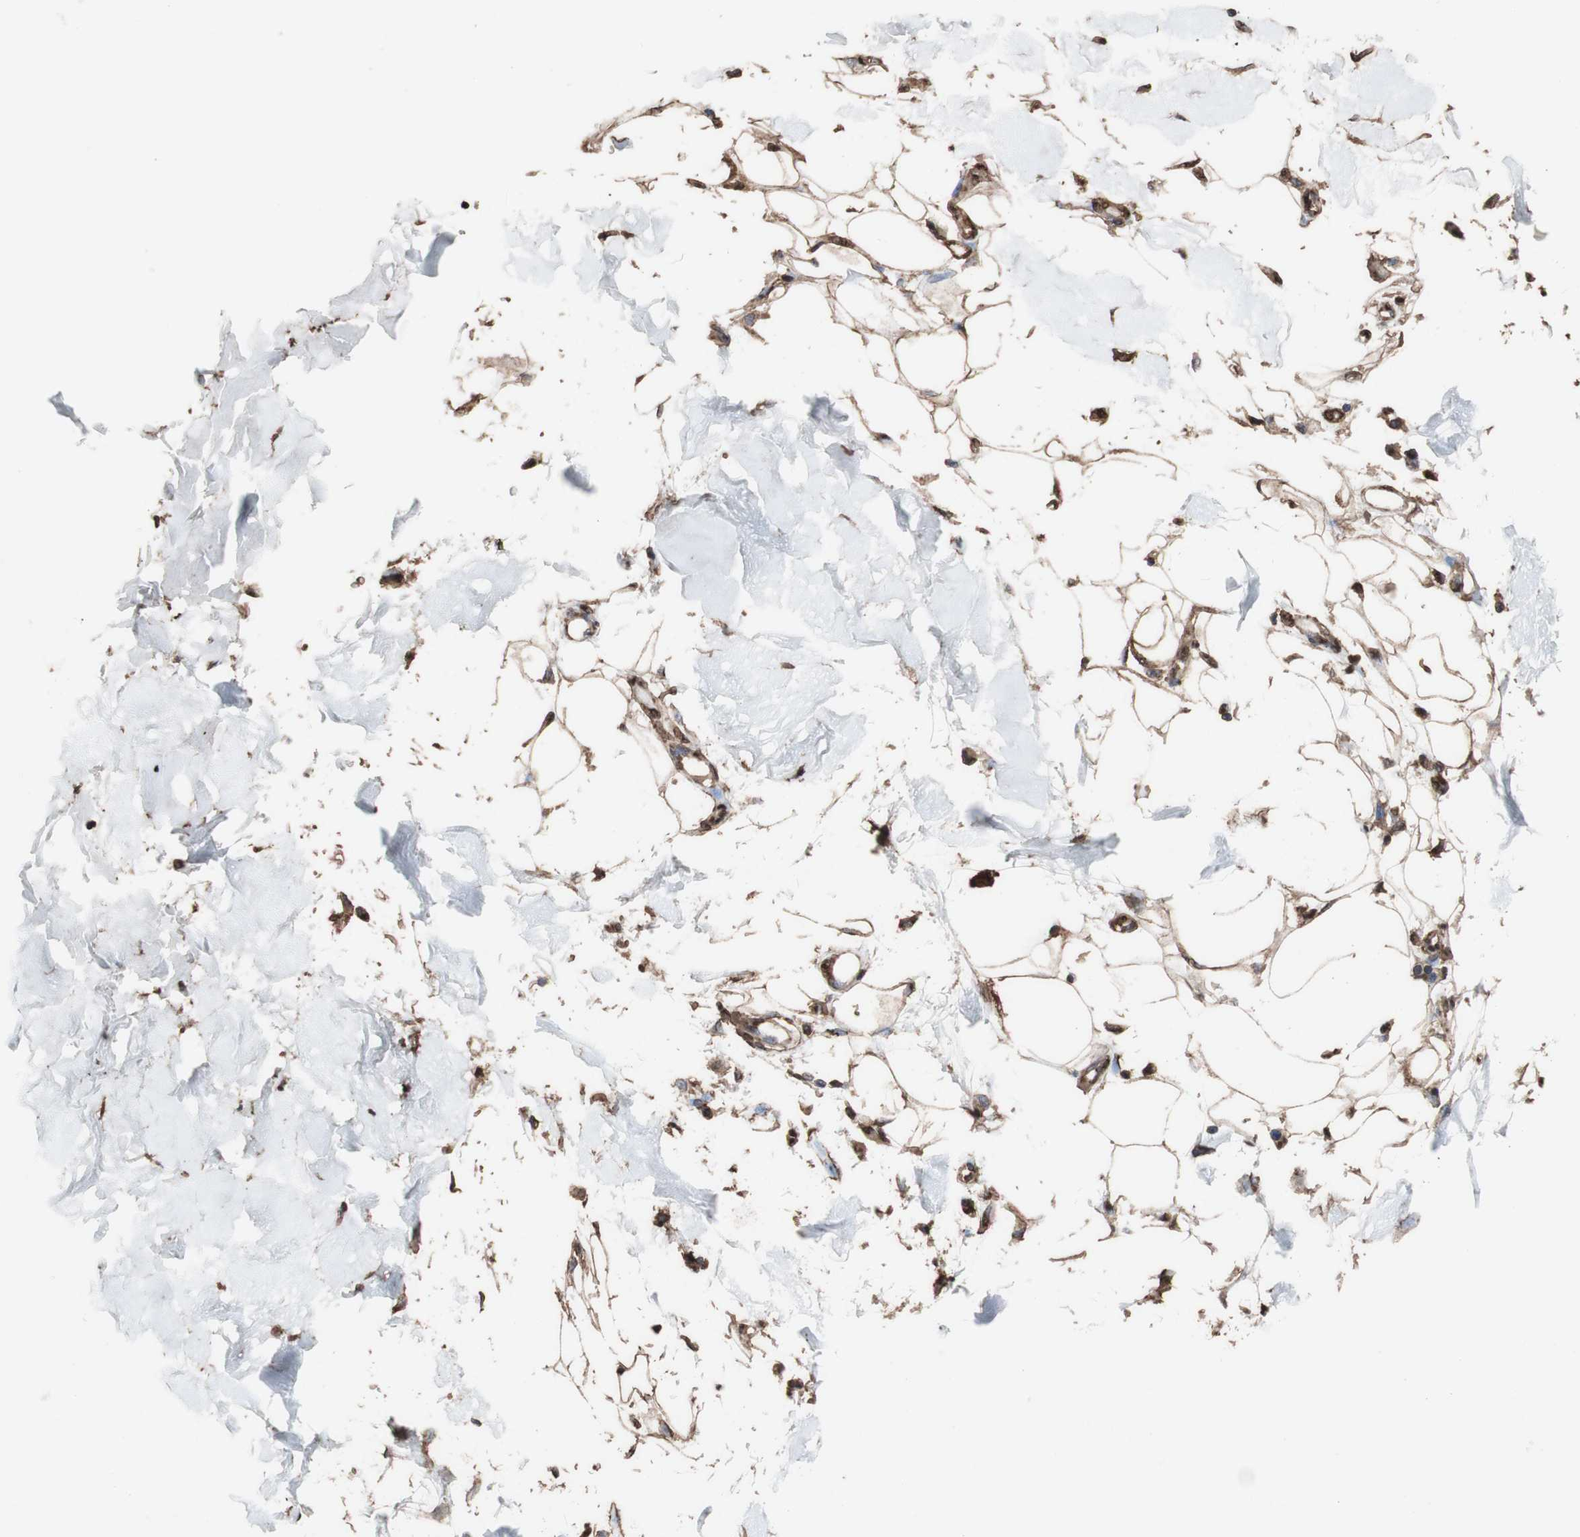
{"staining": {"intensity": "negative", "quantity": "none", "location": "none"}, "tissue": "adipose tissue", "cell_type": "Adipocytes", "image_type": "normal", "snomed": [{"axis": "morphology", "description": "Squamous cell carcinoma, NOS"}, {"axis": "topography", "description": "Skin"}], "caption": "Photomicrograph shows no protein staining in adipocytes of unremarkable adipose tissue.", "gene": "PIDD1", "patient": {"sex": "male", "age": 83}}